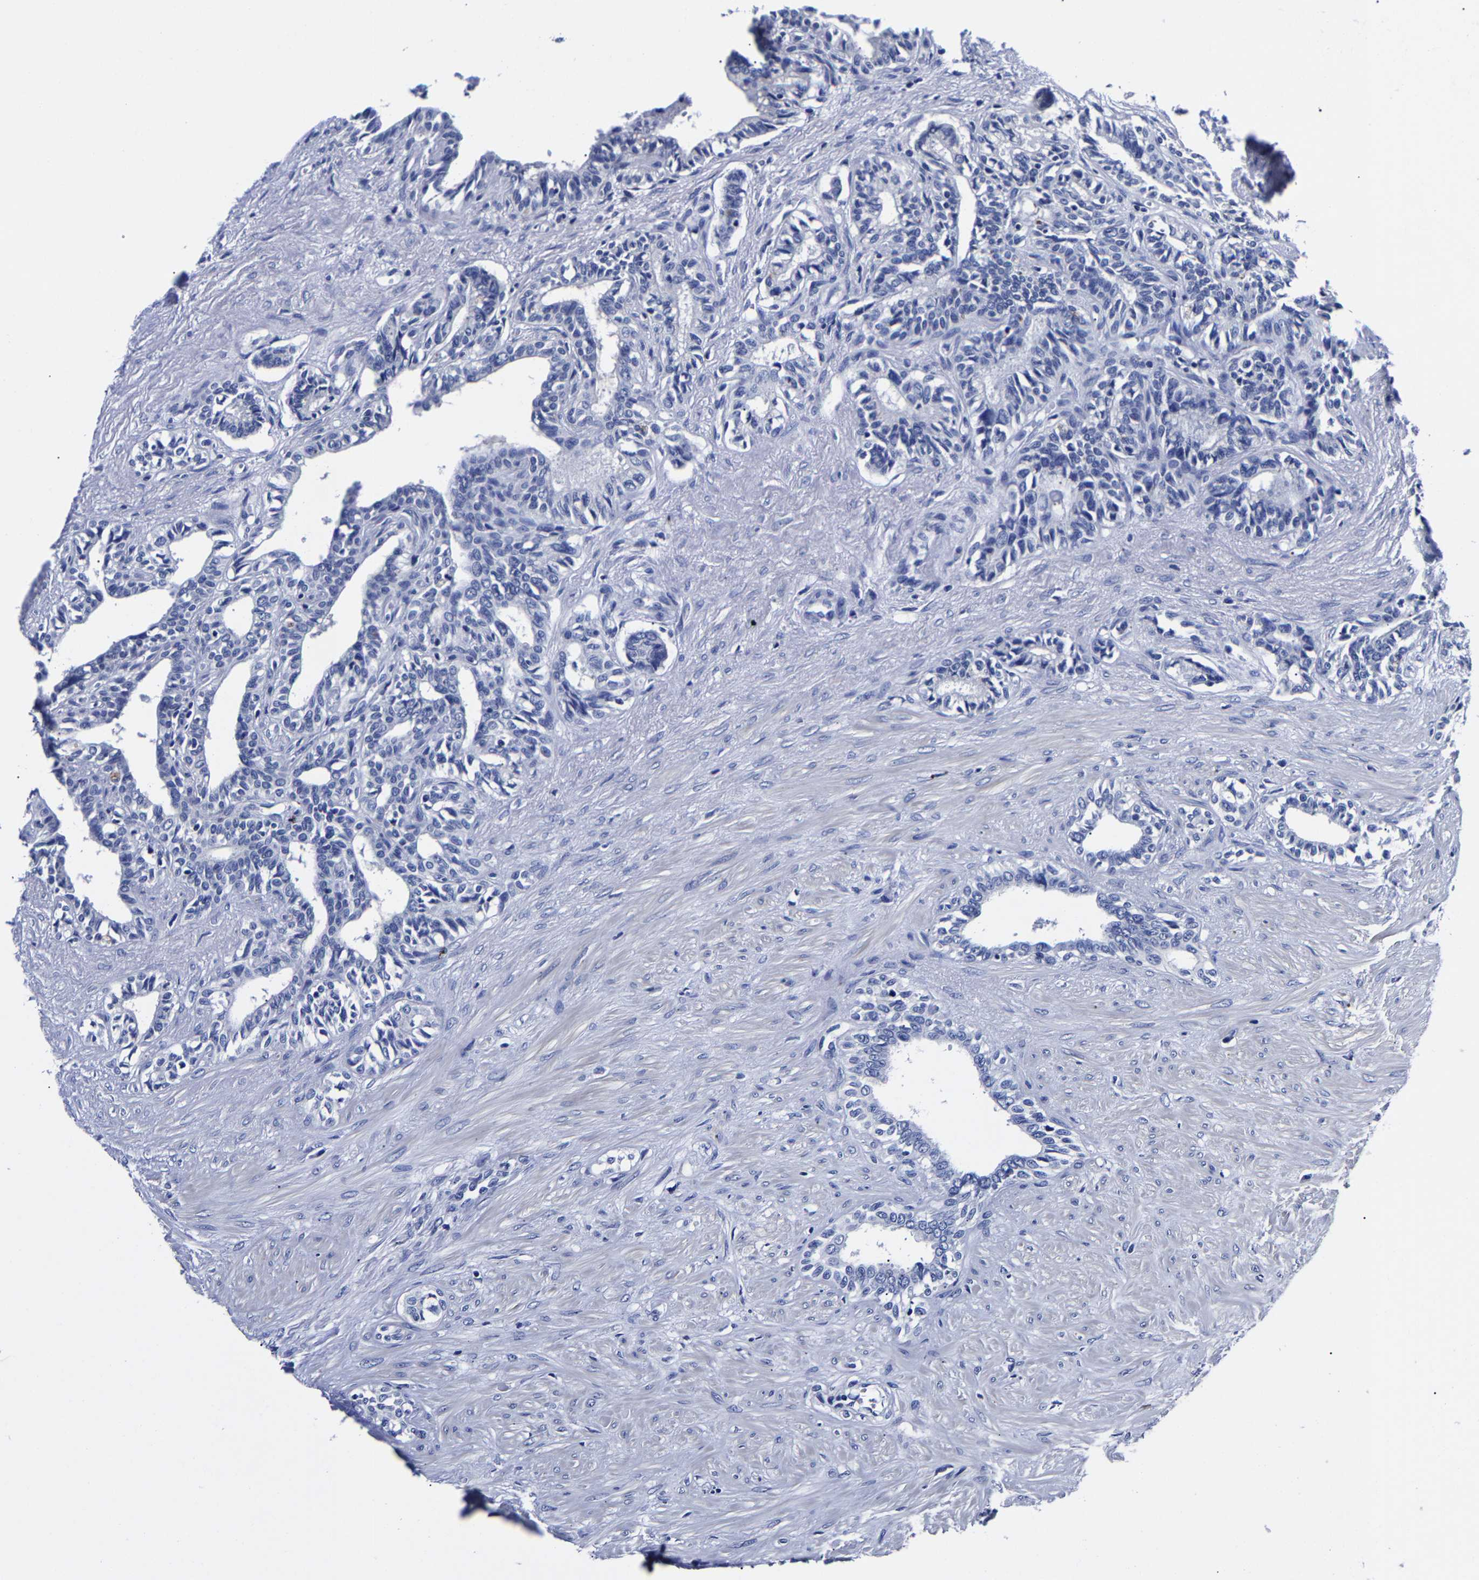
{"staining": {"intensity": "negative", "quantity": "none", "location": "none"}, "tissue": "seminal vesicle", "cell_type": "Glandular cells", "image_type": "normal", "snomed": [{"axis": "morphology", "description": "Normal tissue, NOS"}, {"axis": "morphology", "description": "Adenocarcinoma, High grade"}, {"axis": "topography", "description": "Prostate"}, {"axis": "topography", "description": "Seminal veicle"}], "caption": "The image shows no significant positivity in glandular cells of seminal vesicle.", "gene": "CPA2", "patient": {"sex": "male", "age": 55}}